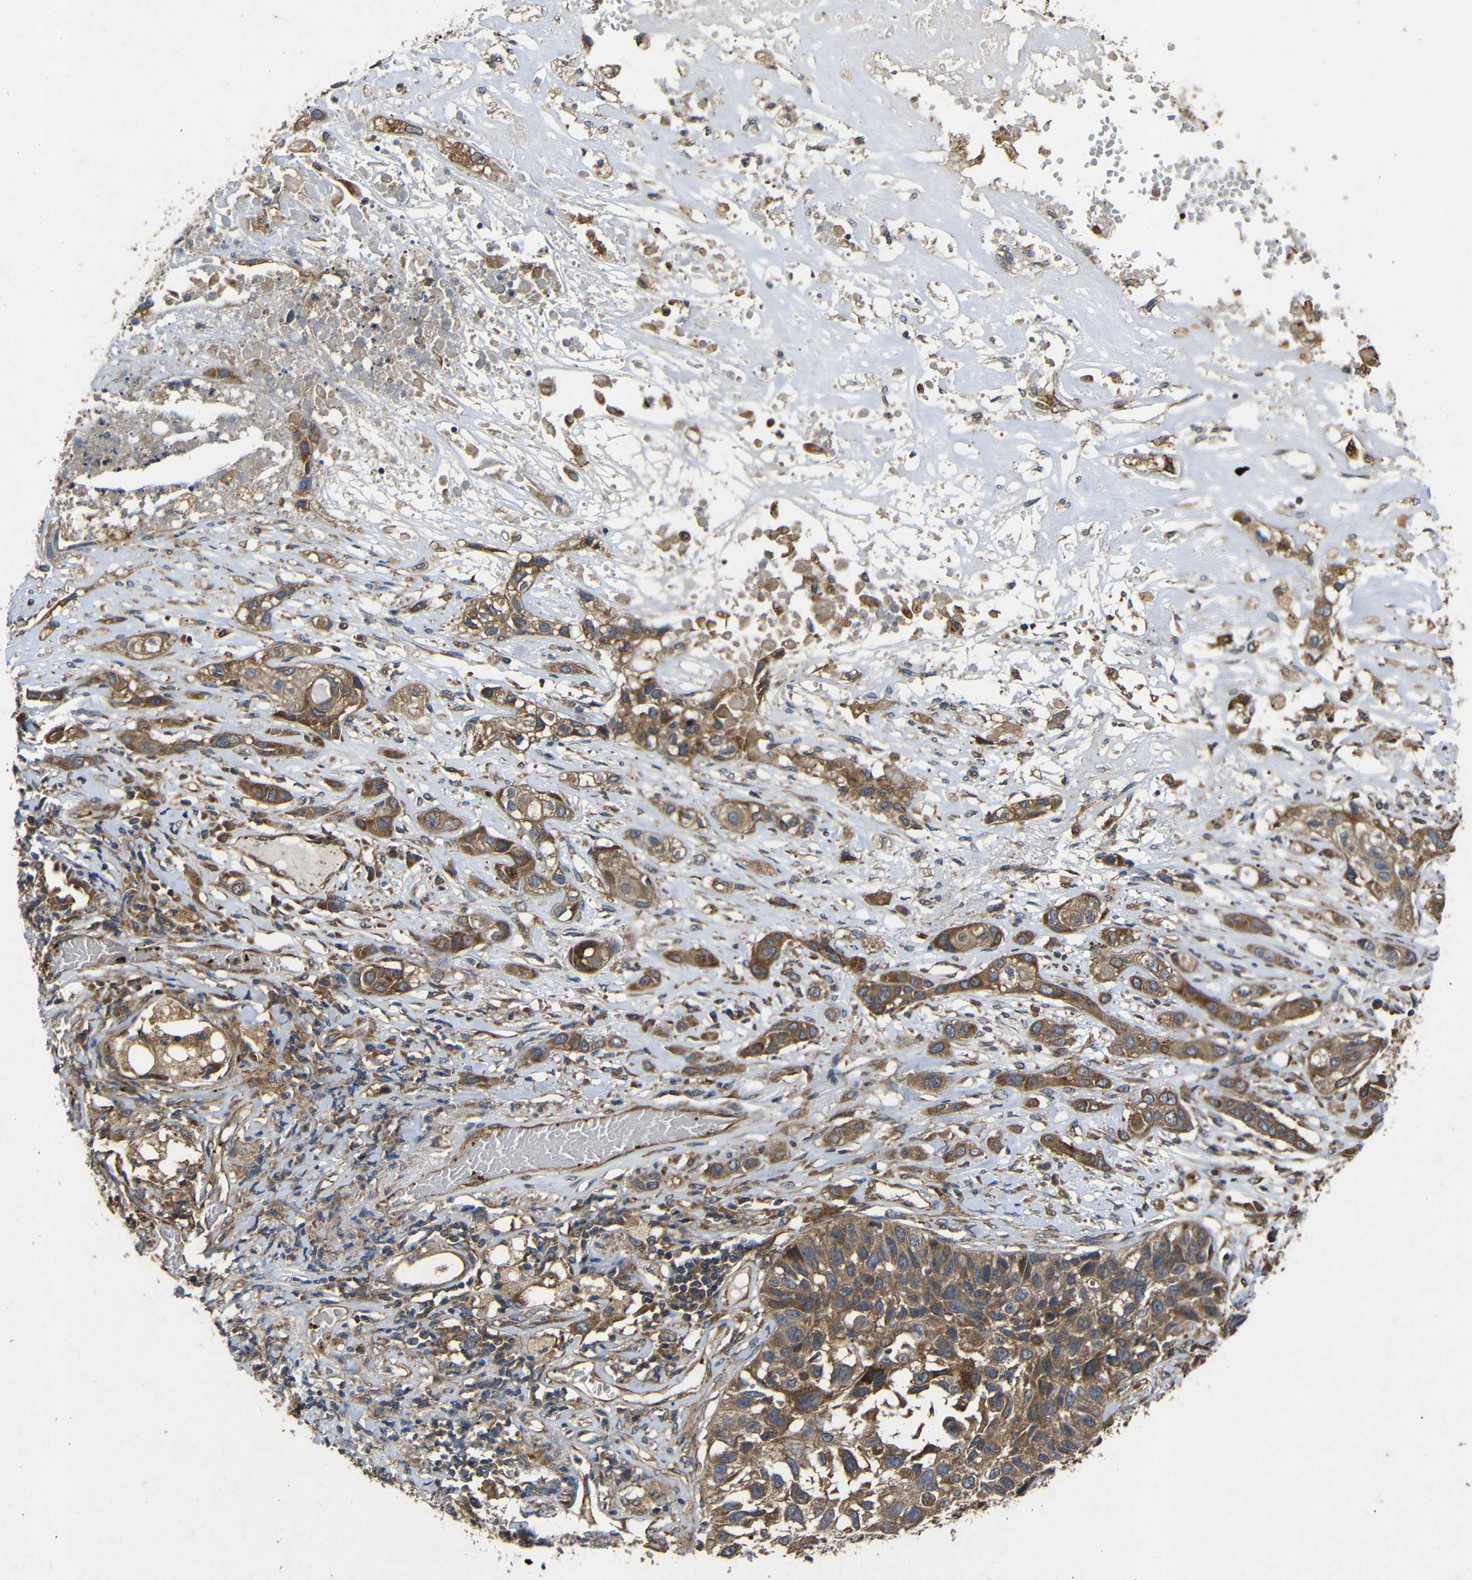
{"staining": {"intensity": "strong", "quantity": ">75%", "location": "cytoplasmic/membranous"}, "tissue": "lung cancer", "cell_type": "Tumor cells", "image_type": "cancer", "snomed": [{"axis": "morphology", "description": "Squamous cell carcinoma, NOS"}, {"axis": "topography", "description": "Lung"}], "caption": "Protein staining of lung cancer (squamous cell carcinoma) tissue demonstrates strong cytoplasmic/membranous staining in approximately >75% of tumor cells.", "gene": "EIF2S1", "patient": {"sex": "male", "age": 71}}